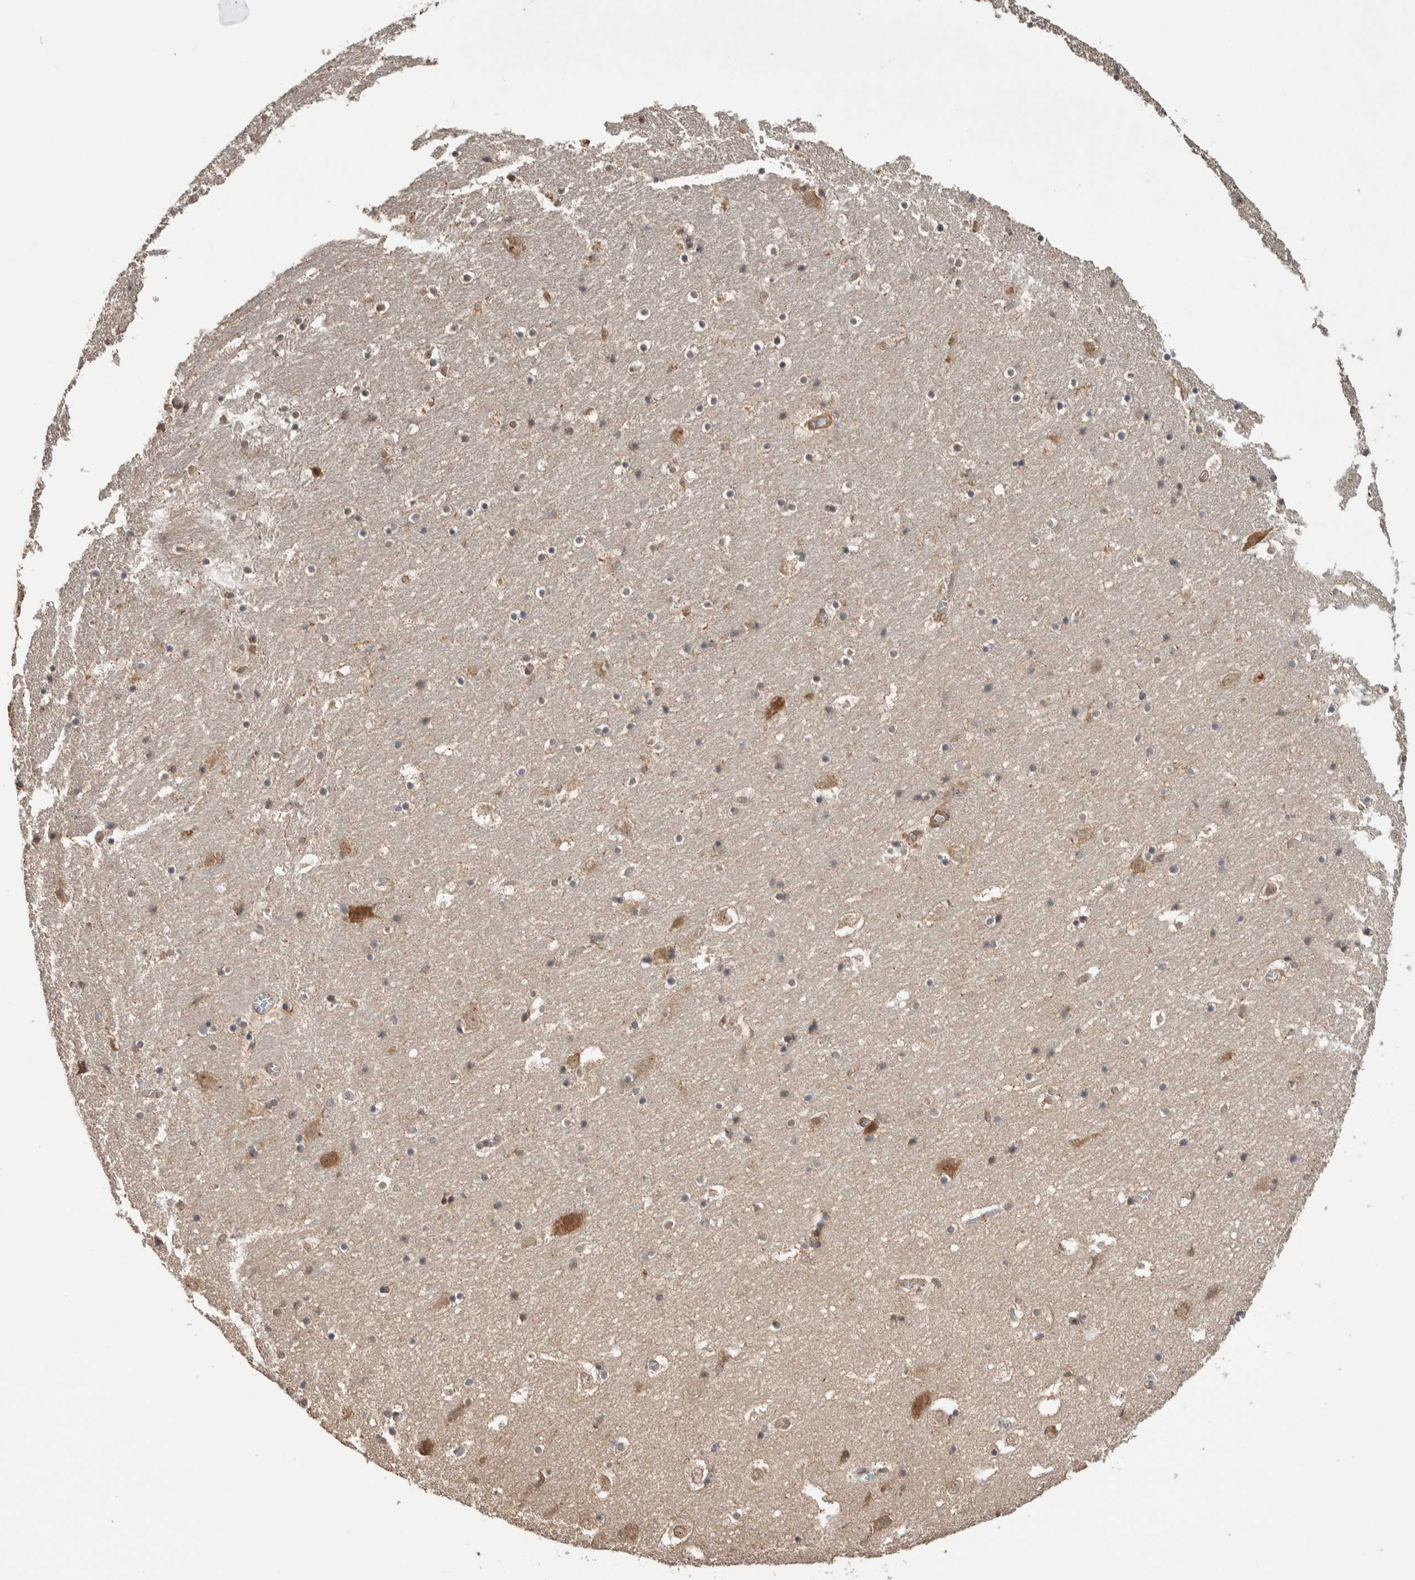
{"staining": {"intensity": "moderate", "quantity": "<25%", "location": "cytoplasmic/membranous"}, "tissue": "hippocampus", "cell_type": "Glial cells", "image_type": "normal", "snomed": [{"axis": "morphology", "description": "Normal tissue, NOS"}, {"axis": "topography", "description": "Hippocampus"}], "caption": "Glial cells reveal low levels of moderate cytoplasmic/membranous expression in about <25% of cells in normal human hippocampus. (IHC, brightfield microscopy, high magnification).", "gene": "DVL2", "patient": {"sex": "male", "age": 45}}